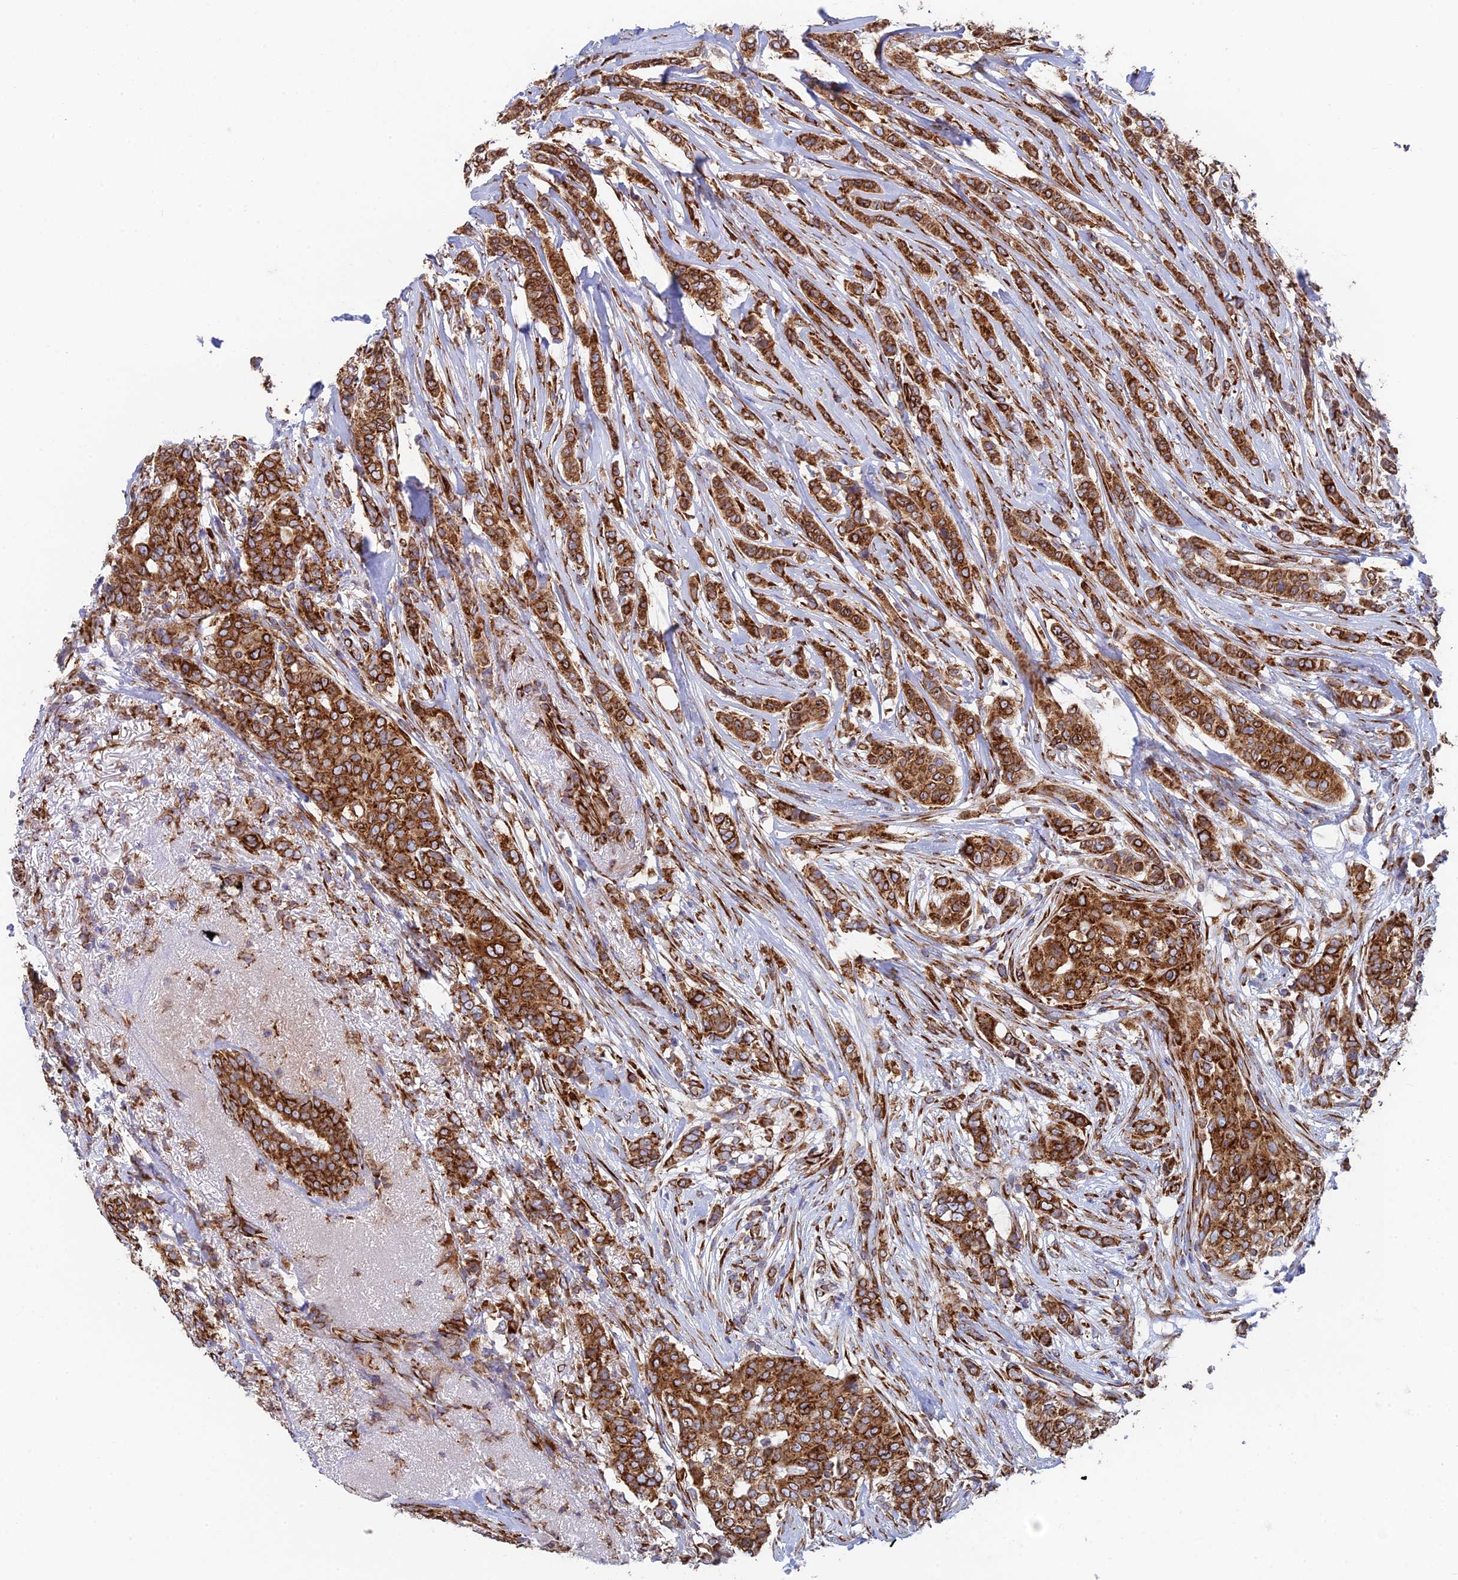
{"staining": {"intensity": "moderate", "quantity": ">75%", "location": "cytoplasmic/membranous"}, "tissue": "breast cancer", "cell_type": "Tumor cells", "image_type": "cancer", "snomed": [{"axis": "morphology", "description": "Lobular carcinoma"}, {"axis": "topography", "description": "Breast"}], "caption": "Tumor cells demonstrate moderate cytoplasmic/membranous positivity in approximately >75% of cells in breast cancer.", "gene": "CCDC69", "patient": {"sex": "female", "age": 51}}